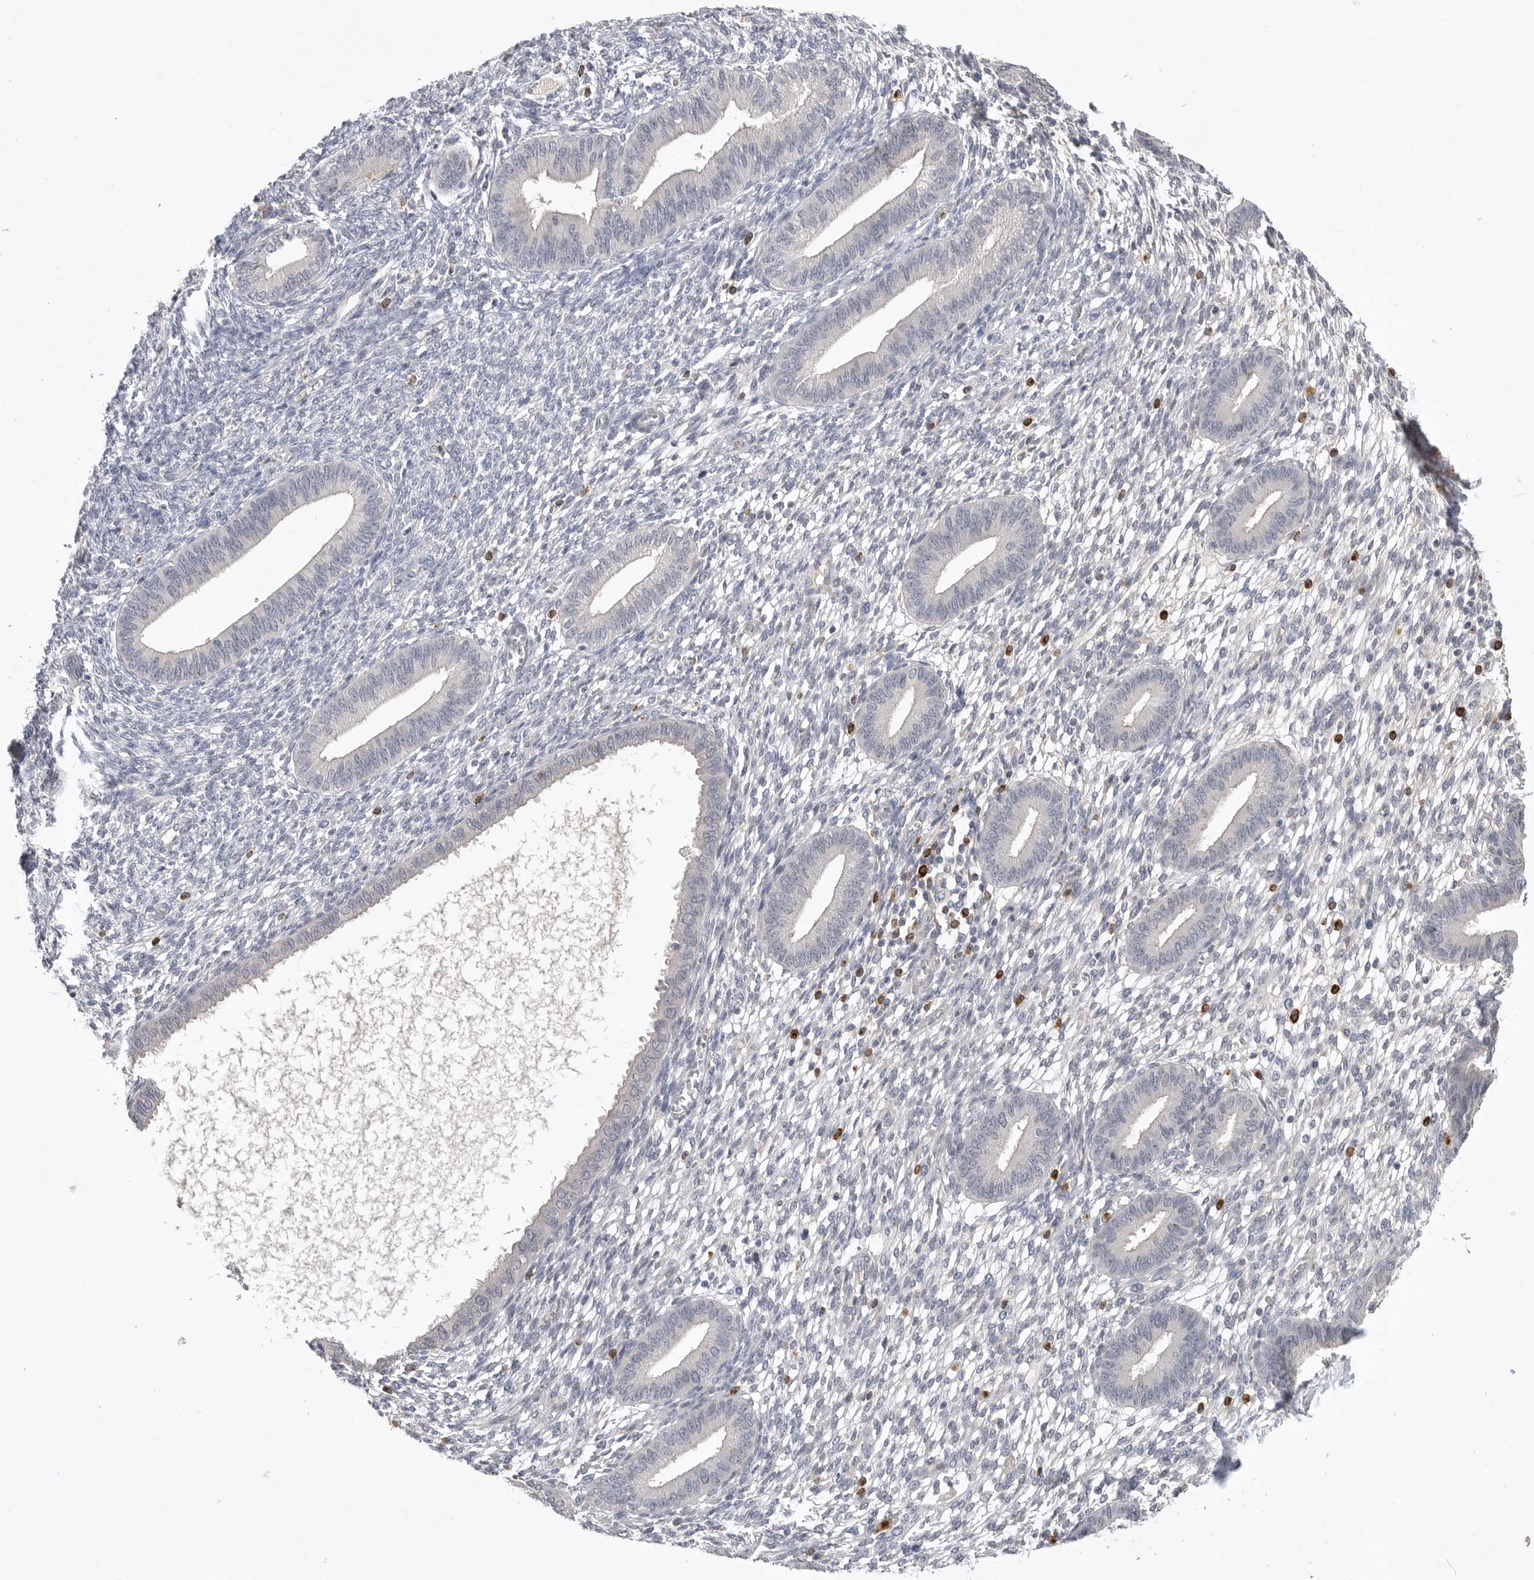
{"staining": {"intensity": "negative", "quantity": "none", "location": "none"}, "tissue": "endometrium", "cell_type": "Cells in endometrial stroma", "image_type": "normal", "snomed": [{"axis": "morphology", "description": "Normal tissue, NOS"}, {"axis": "topography", "description": "Endometrium"}], "caption": "Immunohistochemistry (IHC) of normal endometrium reveals no expression in cells in endometrial stroma.", "gene": "ITGAD", "patient": {"sex": "female", "age": 46}}